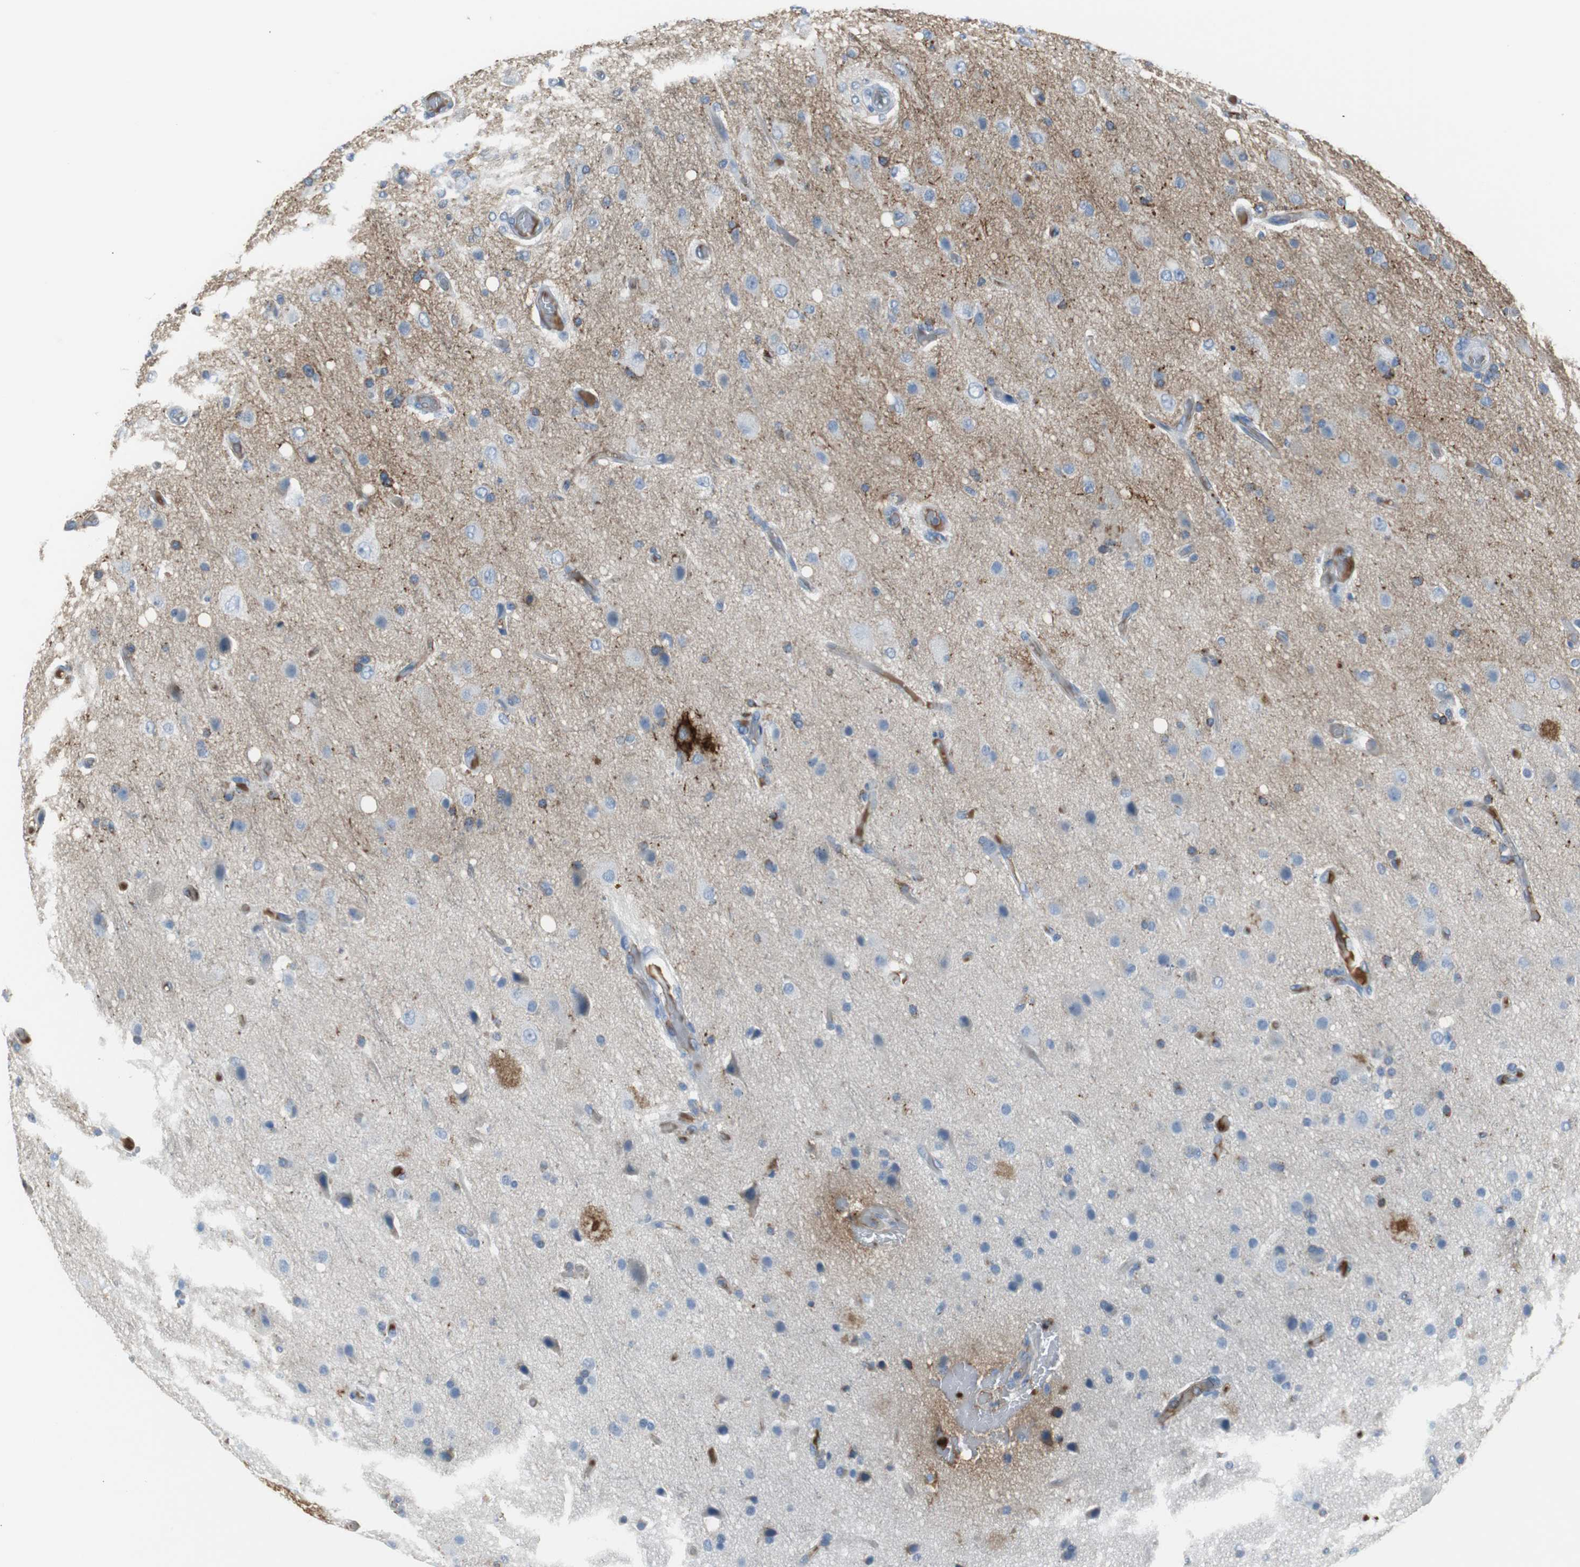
{"staining": {"intensity": "weak", "quantity": "<25%", "location": "cytoplasmic/membranous"}, "tissue": "glioma", "cell_type": "Tumor cells", "image_type": "cancer", "snomed": [{"axis": "morphology", "description": "Normal tissue, NOS"}, {"axis": "morphology", "description": "Glioma, malignant, High grade"}, {"axis": "topography", "description": "Cerebral cortex"}], "caption": "A high-resolution photomicrograph shows IHC staining of malignant glioma (high-grade), which exhibits no significant expression in tumor cells.", "gene": "APCS", "patient": {"sex": "male", "age": 77}}